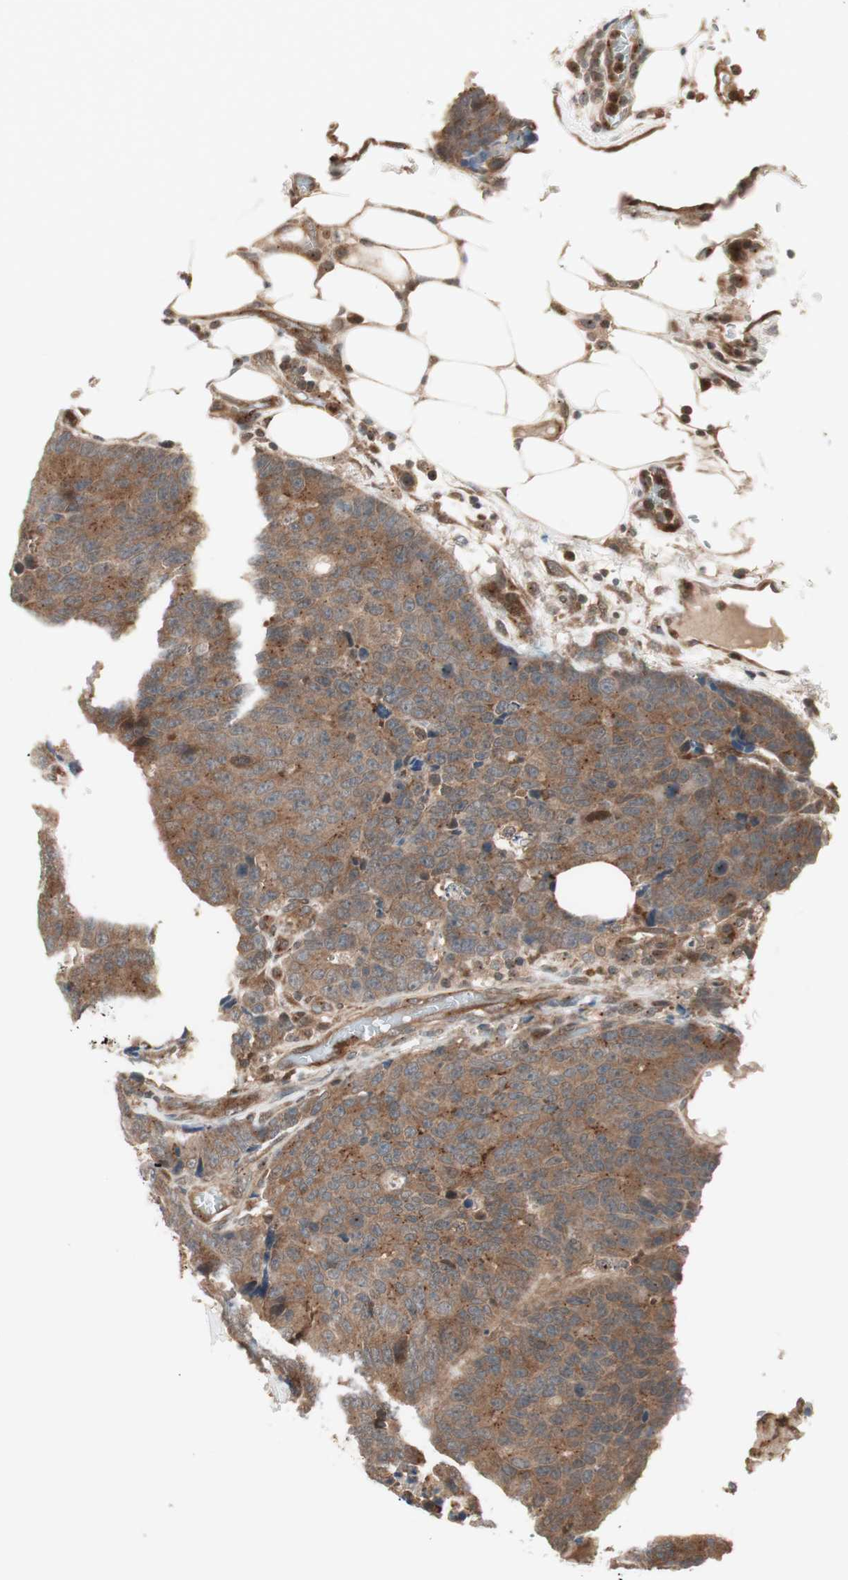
{"staining": {"intensity": "moderate", "quantity": ">75%", "location": "cytoplasmic/membranous"}, "tissue": "colorectal cancer", "cell_type": "Tumor cells", "image_type": "cancer", "snomed": [{"axis": "morphology", "description": "Adenocarcinoma, NOS"}, {"axis": "topography", "description": "Colon"}], "caption": "Moderate cytoplasmic/membranous staining for a protein is present in about >75% of tumor cells of adenocarcinoma (colorectal) using immunohistochemistry (IHC).", "gene": "PRKG2", "patient": {"sex": "female", "age": 86}}